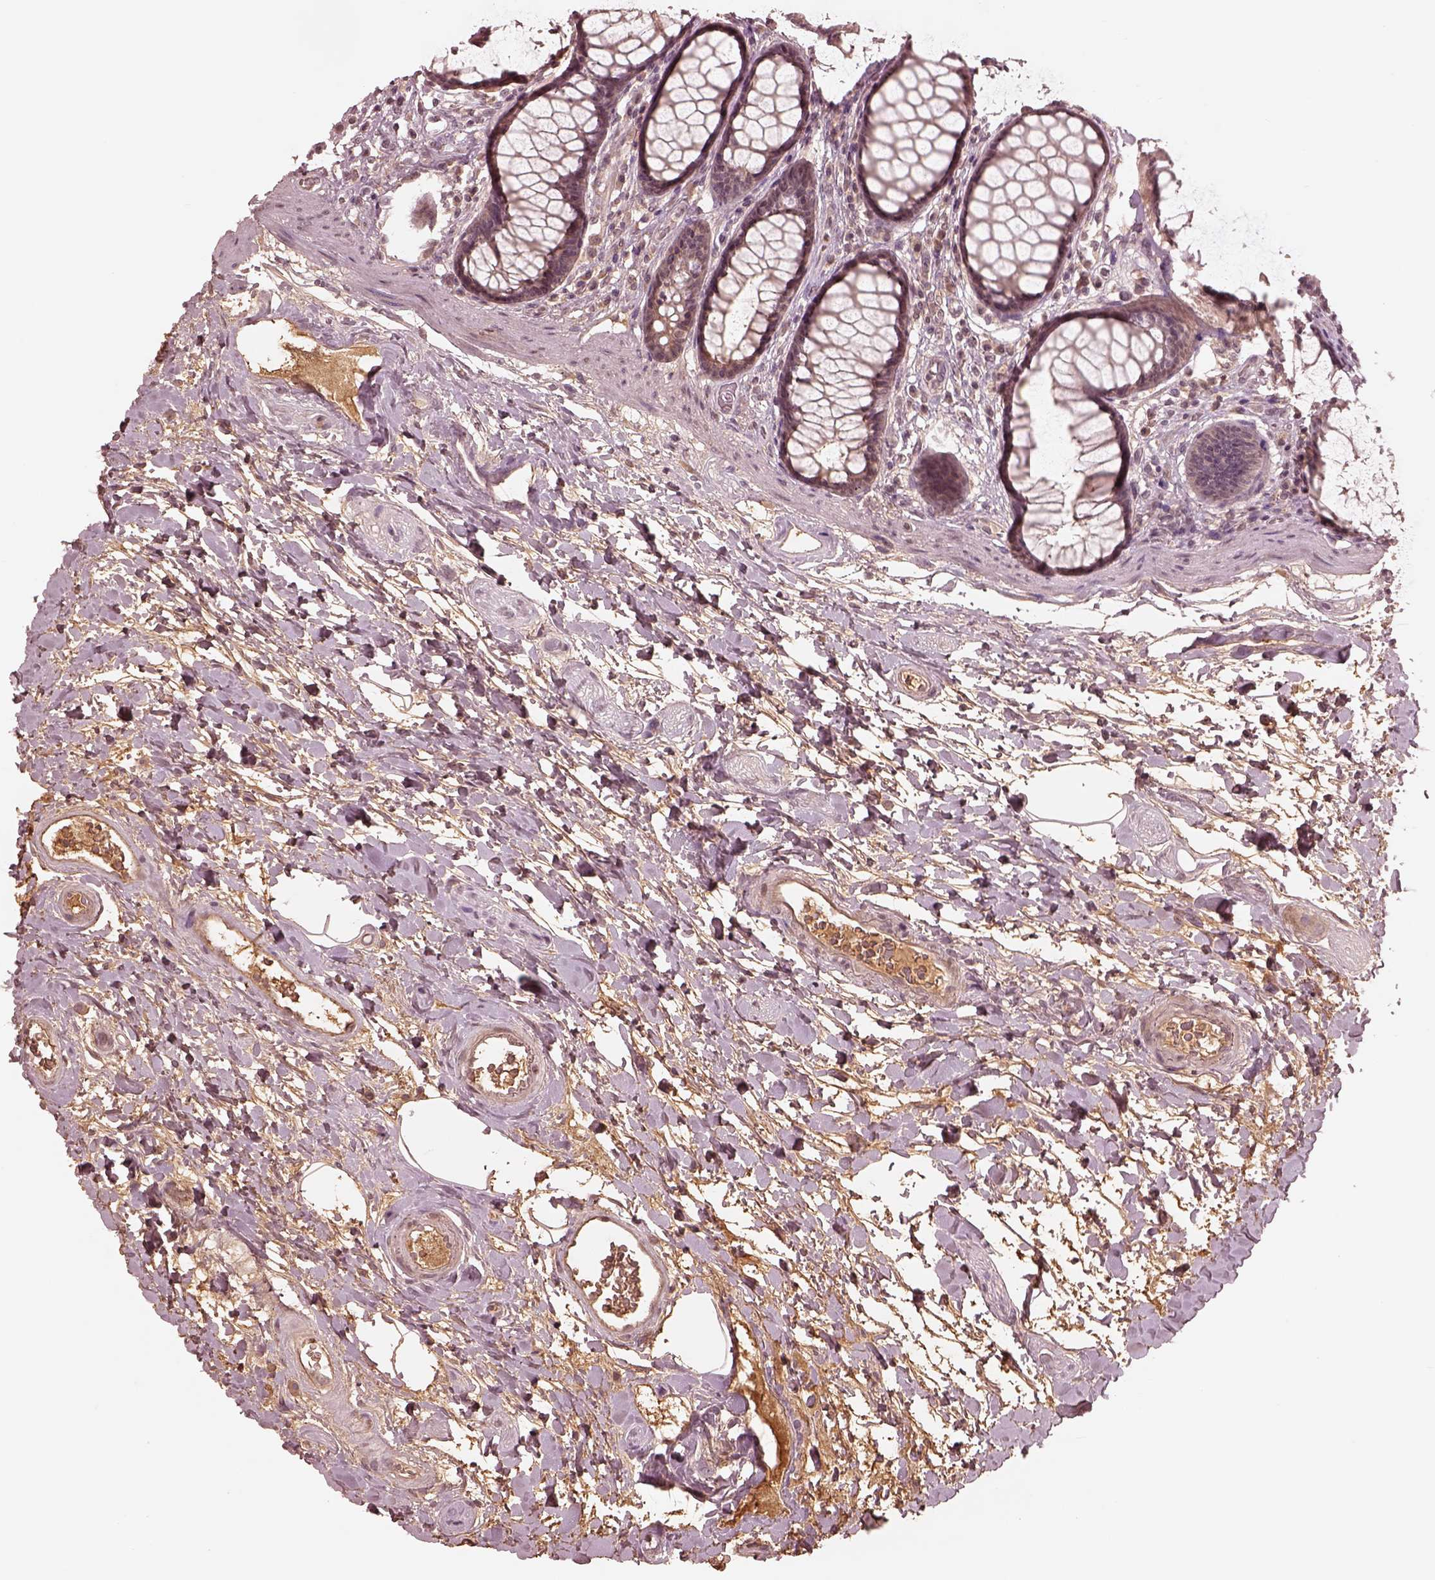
{"staining": {"intensity": "weak", "quantity": "<25%", "location": "cytoplasmic/membranous"}, "tissue": "rectum", "cell_type": "Glandular cells", "image_type": "normal", "snomed": [{"axis": "morphology", "description": "Normal tissue, NOS"}, {"axis": "topography", "description": "Rectum"}], "caption": "Glandular cells show no significant protein positivity in unremarkable rectum.", "gene": "TF", "patient": {"sex": "male", "age": 72}}